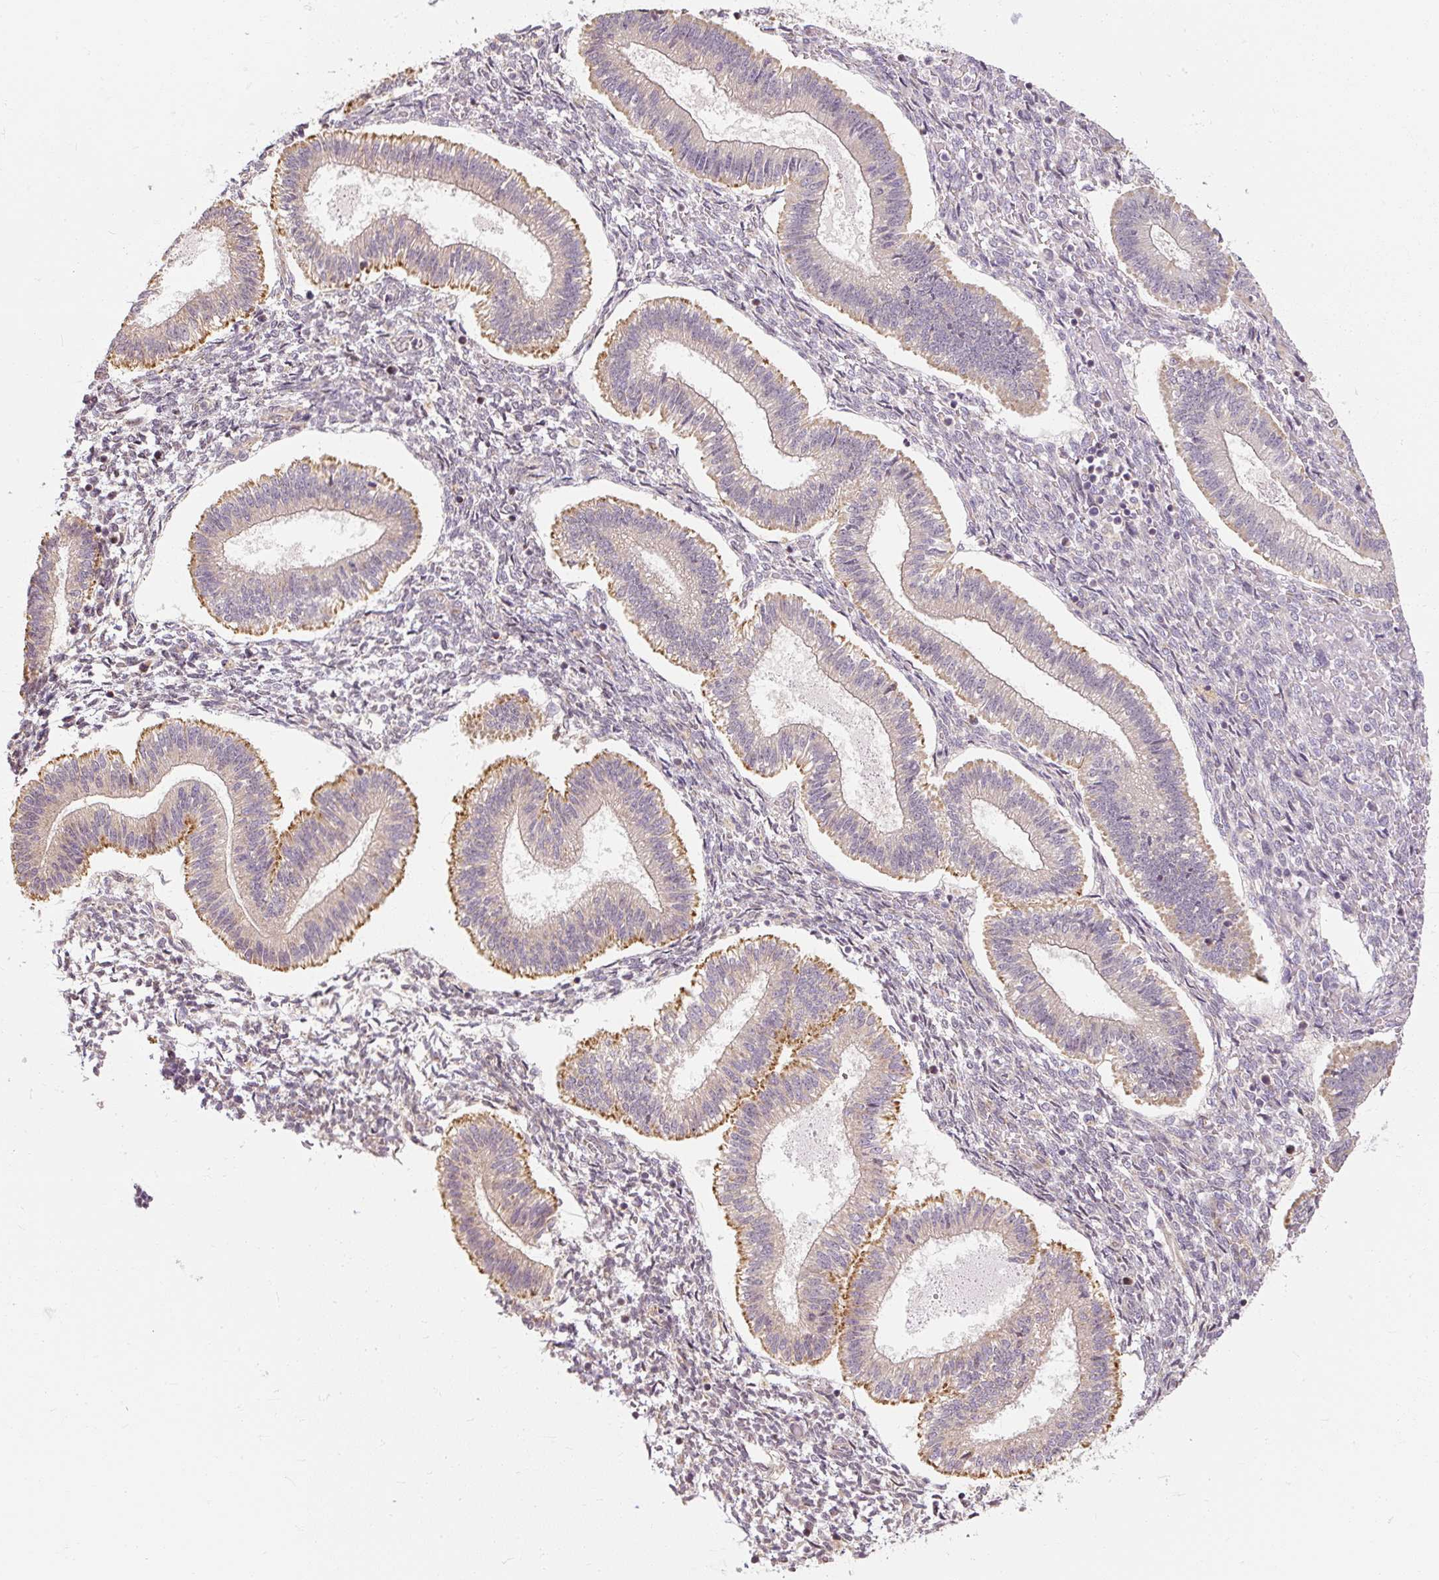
{"staining": {"intensity": "negative", "quantity": "none", "location": "none"}, "tissue": "endometrium", "cell_type": "Cells in endometrial stroma", "image_type": "normal", "snomed": [{"axis": "morphology", "description": "Normal tissue, NOS"}, {"axis": "topography", "description": "Endometrium"}], "caption": "This is a photomicrograph of IHC staining of unremarkable endometrium, which shows no expression in cells in endometrial stroma.", "gene": "RB1CC1", "patient": {"sex": "female", "age": 25}}